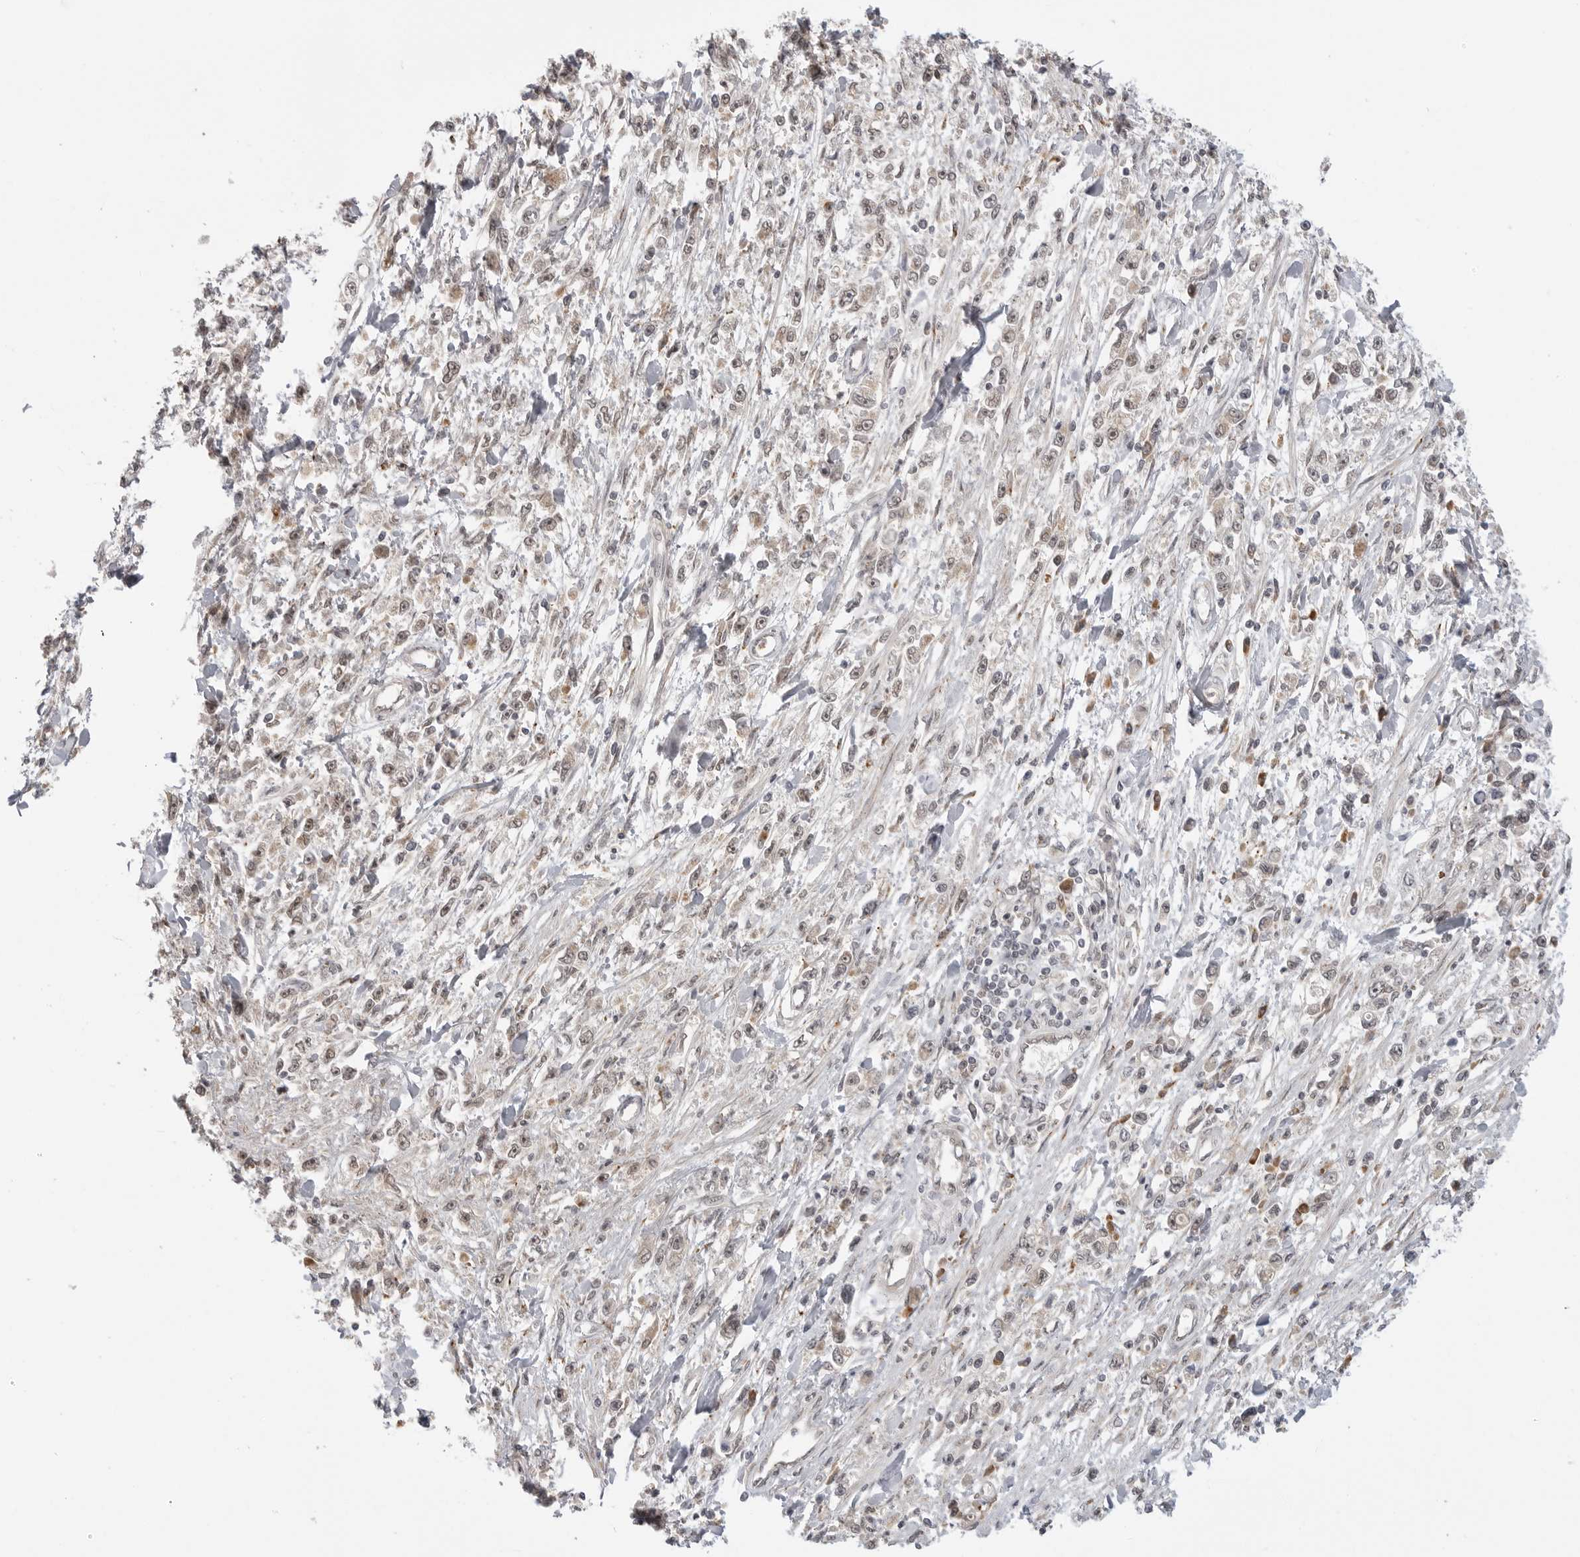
{"staining": {"intensity": "weak", "quantity": "<25%", "location": "cytoplasmic/membranous"}, "tissue": "stomach cancer", "cell_type": "Tumor cells", "image_type": "cancer", "snomed": [{"axis": "morphology", "description": "Adenocarcinoma, NOS"}, {"axis": "topography", "description": "Stomach"}], "caption": "Immunohistochemical staining of human stomach adenocarcinoma exhibits no significant staining in tumor cells. (DAB immunohistochemistry visualized using brightfield microscopy, high magnification).", "gene": "KALRN", "patient": {"sex": "female", "age": 59}}